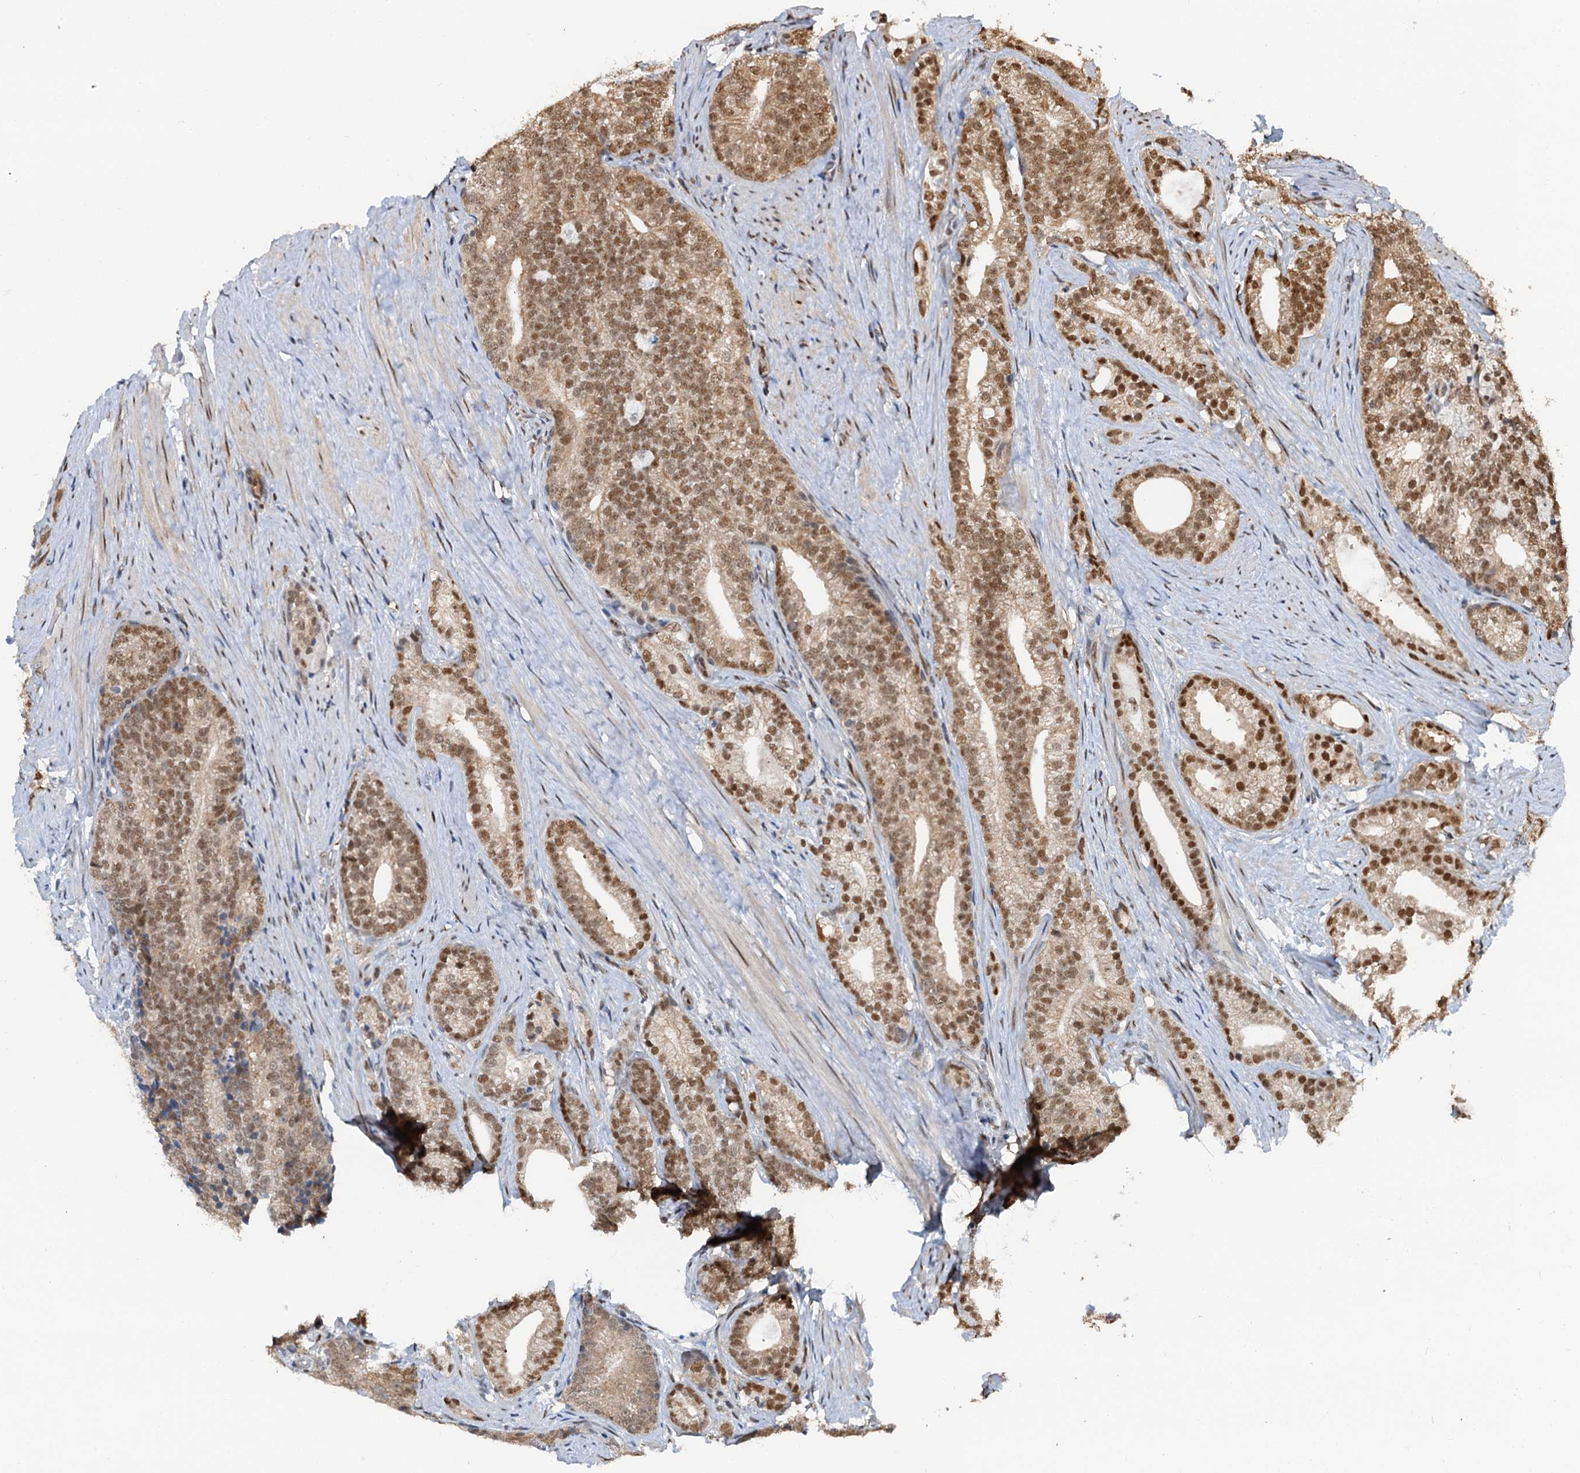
{"staining": {"intensity": "strong", "quantity": ">75%", "location": "nuclear"}, "tissue": "prostate cancer", "cell_type": "Tumor cells", "image_type": "cancer", "snomed": [{"axis": "morphology", "description": "Adenocarcinoma, Low grade"}, {"axis": "topography", "description": "Prostate"}], "caption": "Brown immunohistochemical staining in low-grade adenocarcinoma (prostate) displays strong nuclear expression in about >75% of tumor cells.", "gene": "CFDP1", "patient": {"sex": "male", "age": 71}}